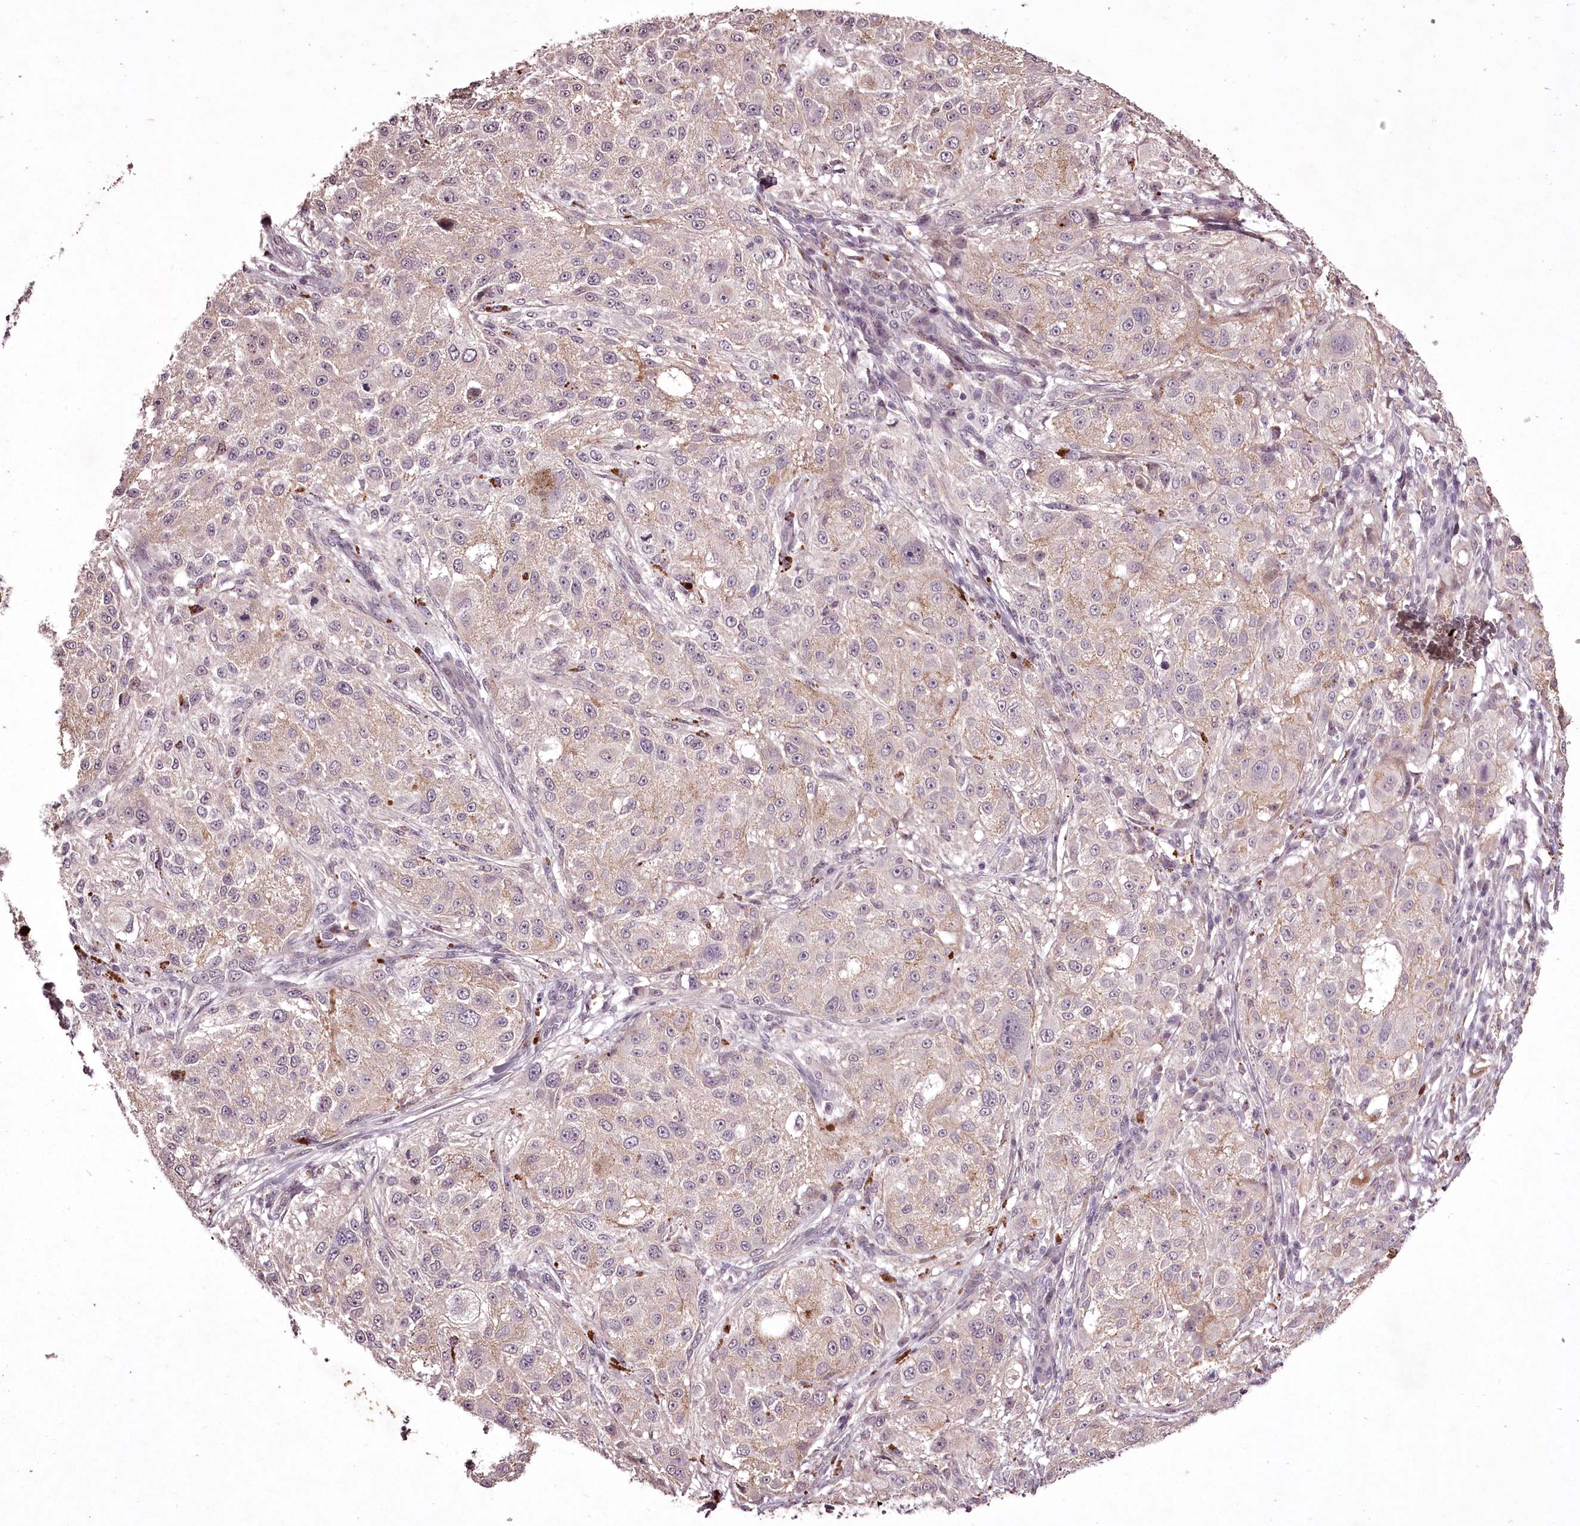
{"staining": {"intensity": "weak", "quantity": "<25%", "location": "cytoplasmic/membranous"}, "tissue": "melanoma", "cell_type": "Tumor cells", "image_type": "cancer", "snomed": [{"axis": "morphology", "description": "Necrosis, NOS"}, {"axis": "morphology", "description": "Malignant melanoma, NOS"}, {"axis": "topography", "description": "Skin"}], "caption": "This is an immunohistochemistry micrograph of melanoma. There is no positivity in tumor cells.", "gene": "ADRA1D", "patient": {"sex": "female", "age": 87}}